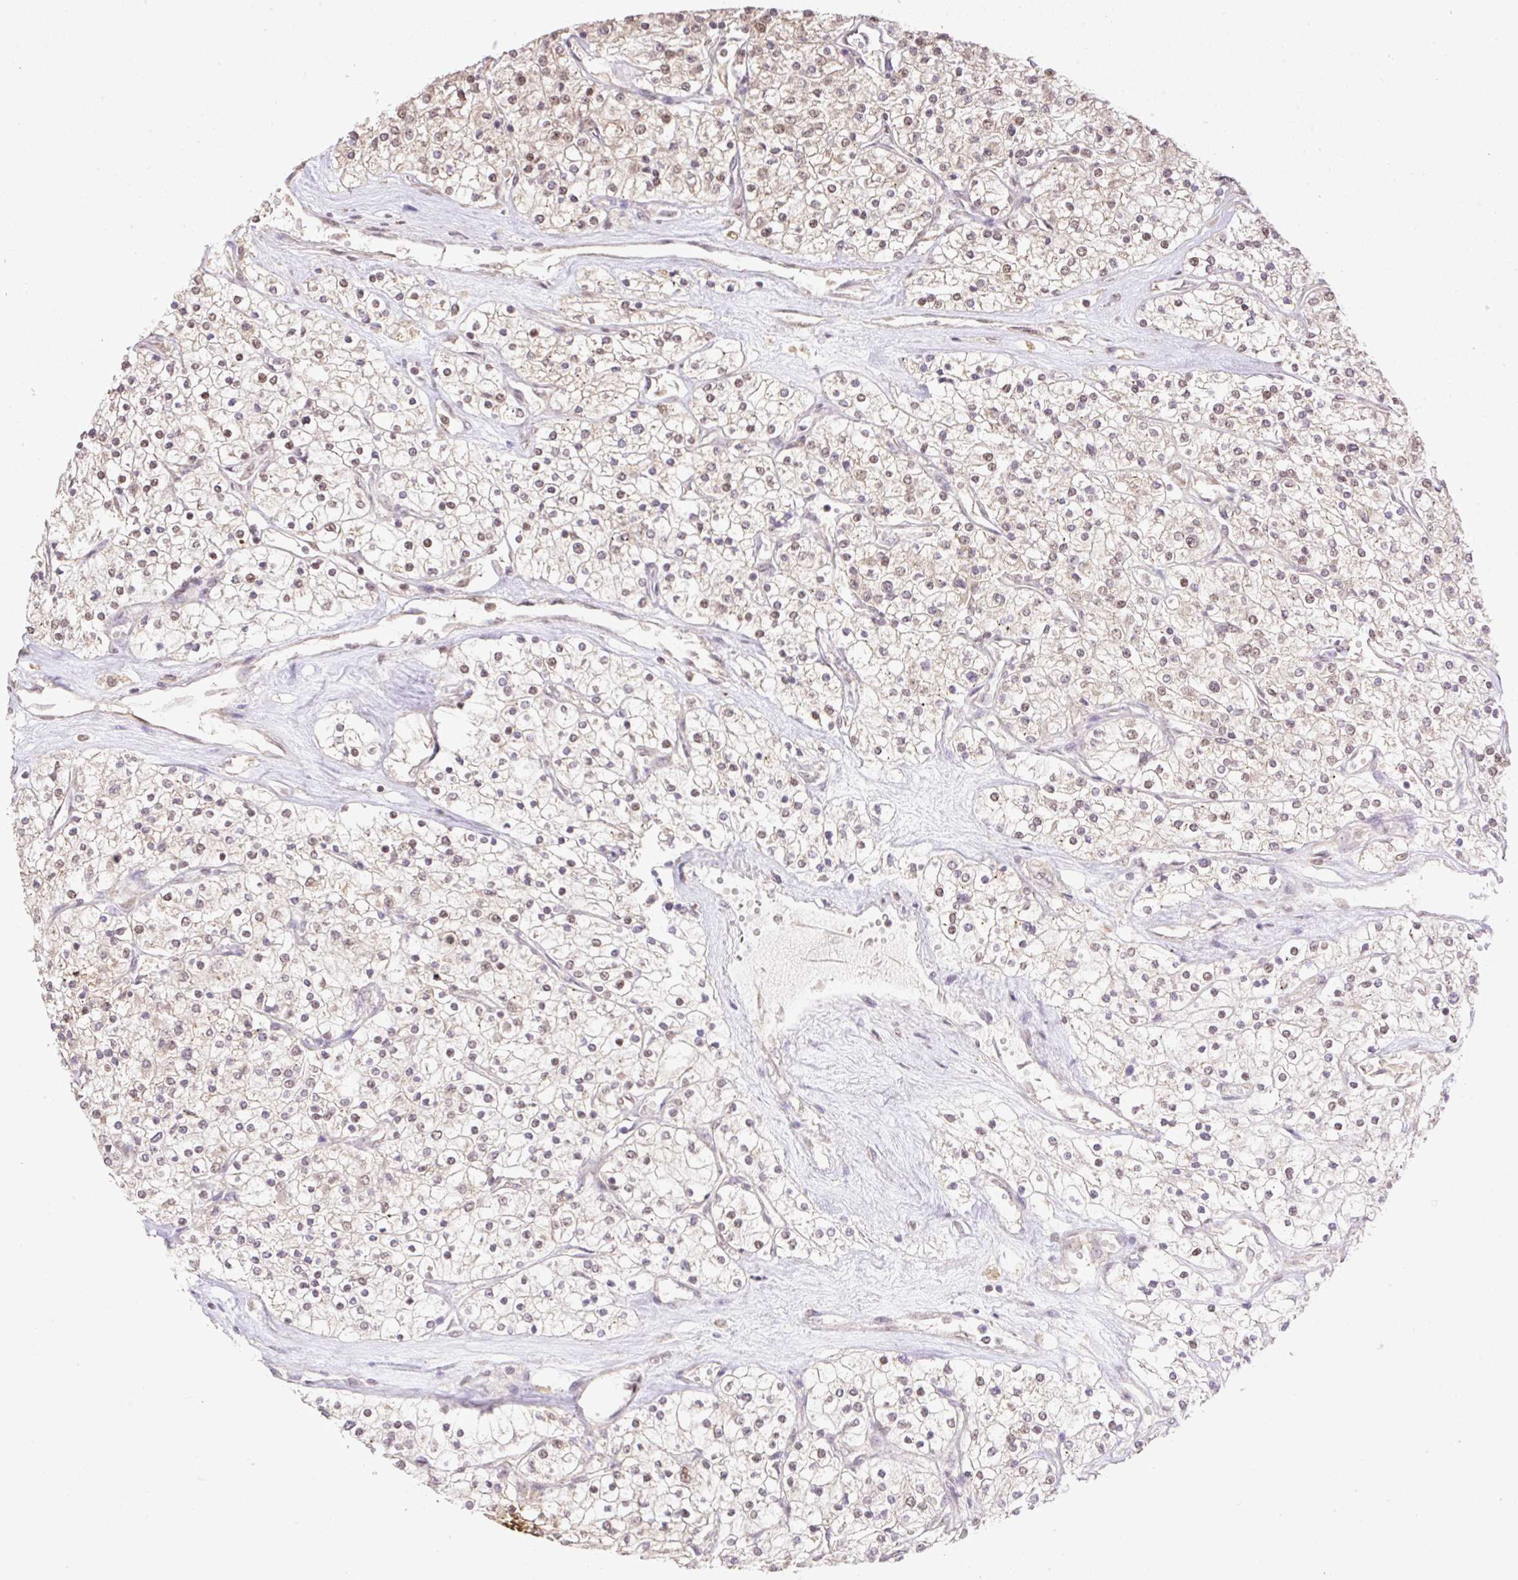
{"staining": {"intensity": "weak", "quantity": "25%-75%", "location": "cytoplasmic/membranous,nuclear"}, "tissue": "renal cancer", "cell_type": "Tumor cells", "image_type": "cancer", "snomed": [{"axis": "morphology", "description": "Adenocarcinoma, NOS"}, {"axis": "topography", "description": "Kidney"}], "caption": "Brown immunohistochemical staining in human renal adenocarcinoma displays weak cytoplasmic/membranous and nuclear positivity in about 25%-75% of tumor cells.", "gene": "VPS25", "patient": {"sex": "male", "age": 80}}